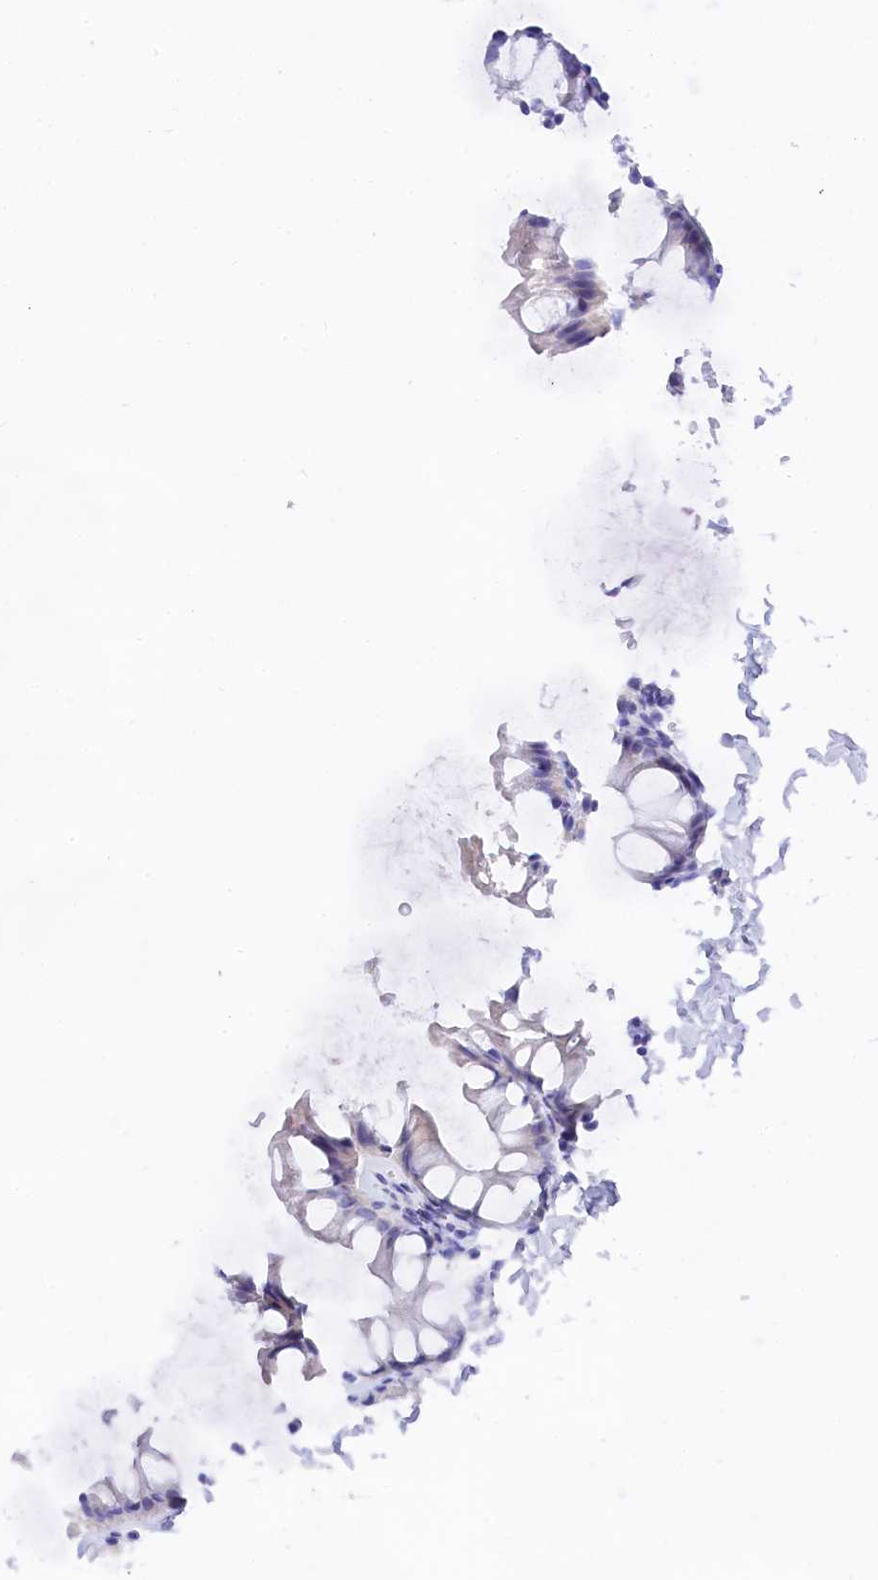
{"staining": {"intensity": "negative", "quantity": "none", "location": "none"}, "tissue": "colon", "cell_type": "Endothelial cells", "image_type": "normal", "snomed": [{"axis": "morphology", "description": "Normal tissue, NOS"}, {"axis": "topography", "description": "Colon"}], "caption": "Immunohistochemical staining of unremarkable human colon displays no significant expression in endothelial cells. Brightfield microscopy of immunohistochemistry stained with DAB (brown) and hematoxylin (blue), captured at high magnification.", "gene": "TRIM10", "patient": {"sex": "female", "age": 62}}